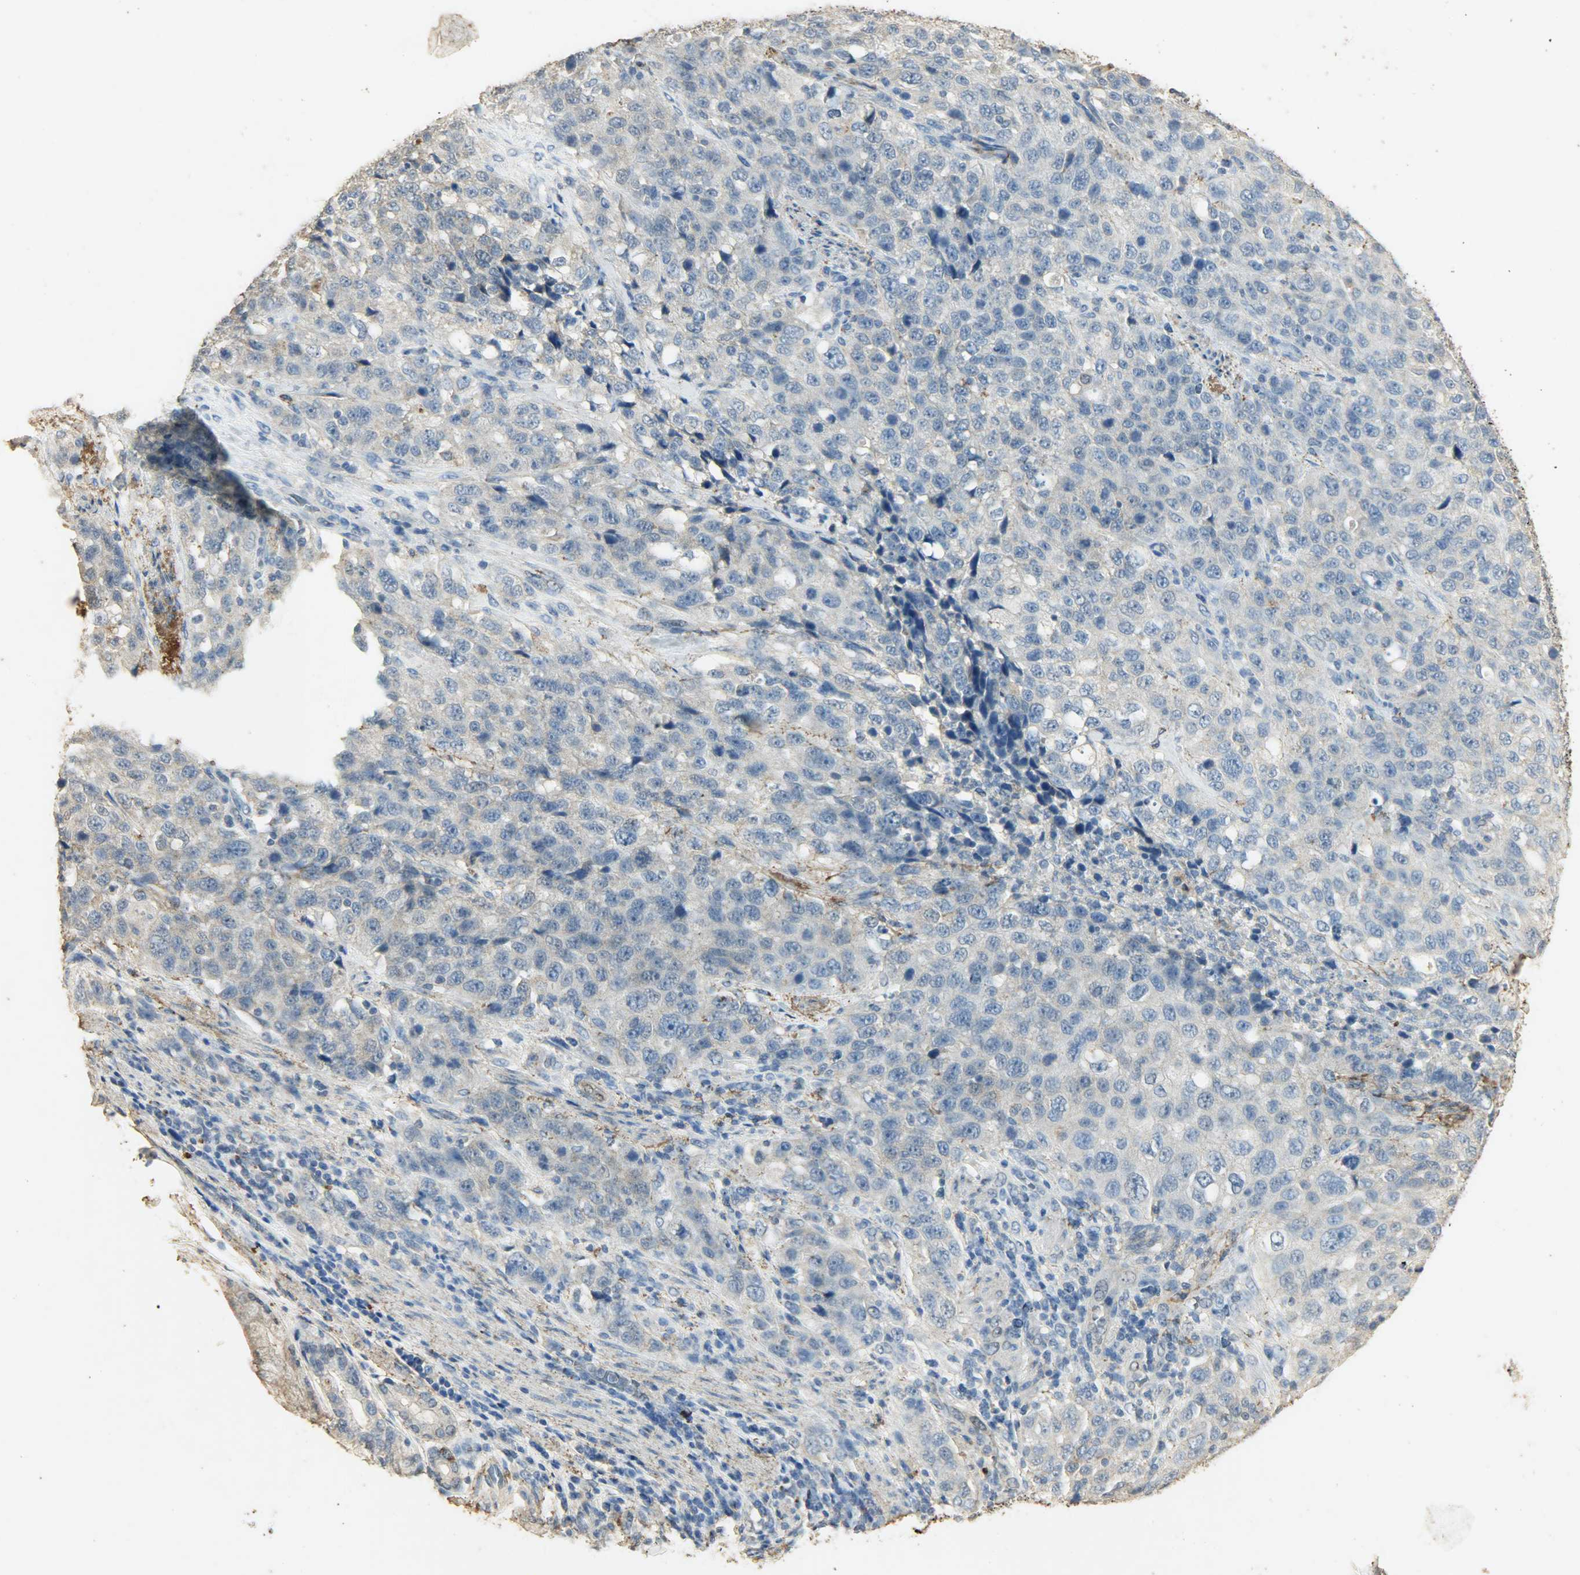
{"staining": {"intensity": "weak", "quantity": "<25%", "location": "cytoplasmic/membranous"}, "tissue": "stomach cancer", "cell_type": "Tumor cells", "image_type": "cancer", "snomed": [{"axis": "morphology", "description": "Normal tissue, NOS"}, {"axis": "morphology", "description": "Adenocarcinoma, NOS"}, {"axis": "topography", "description": "Stomach"}], "caption": "Immunohistochemistry (IHC) of human stomach cancer demonstrates no staining in tumor cells.", "gene": "ASB9", "patient": {"sex": "male", "age": 48}}